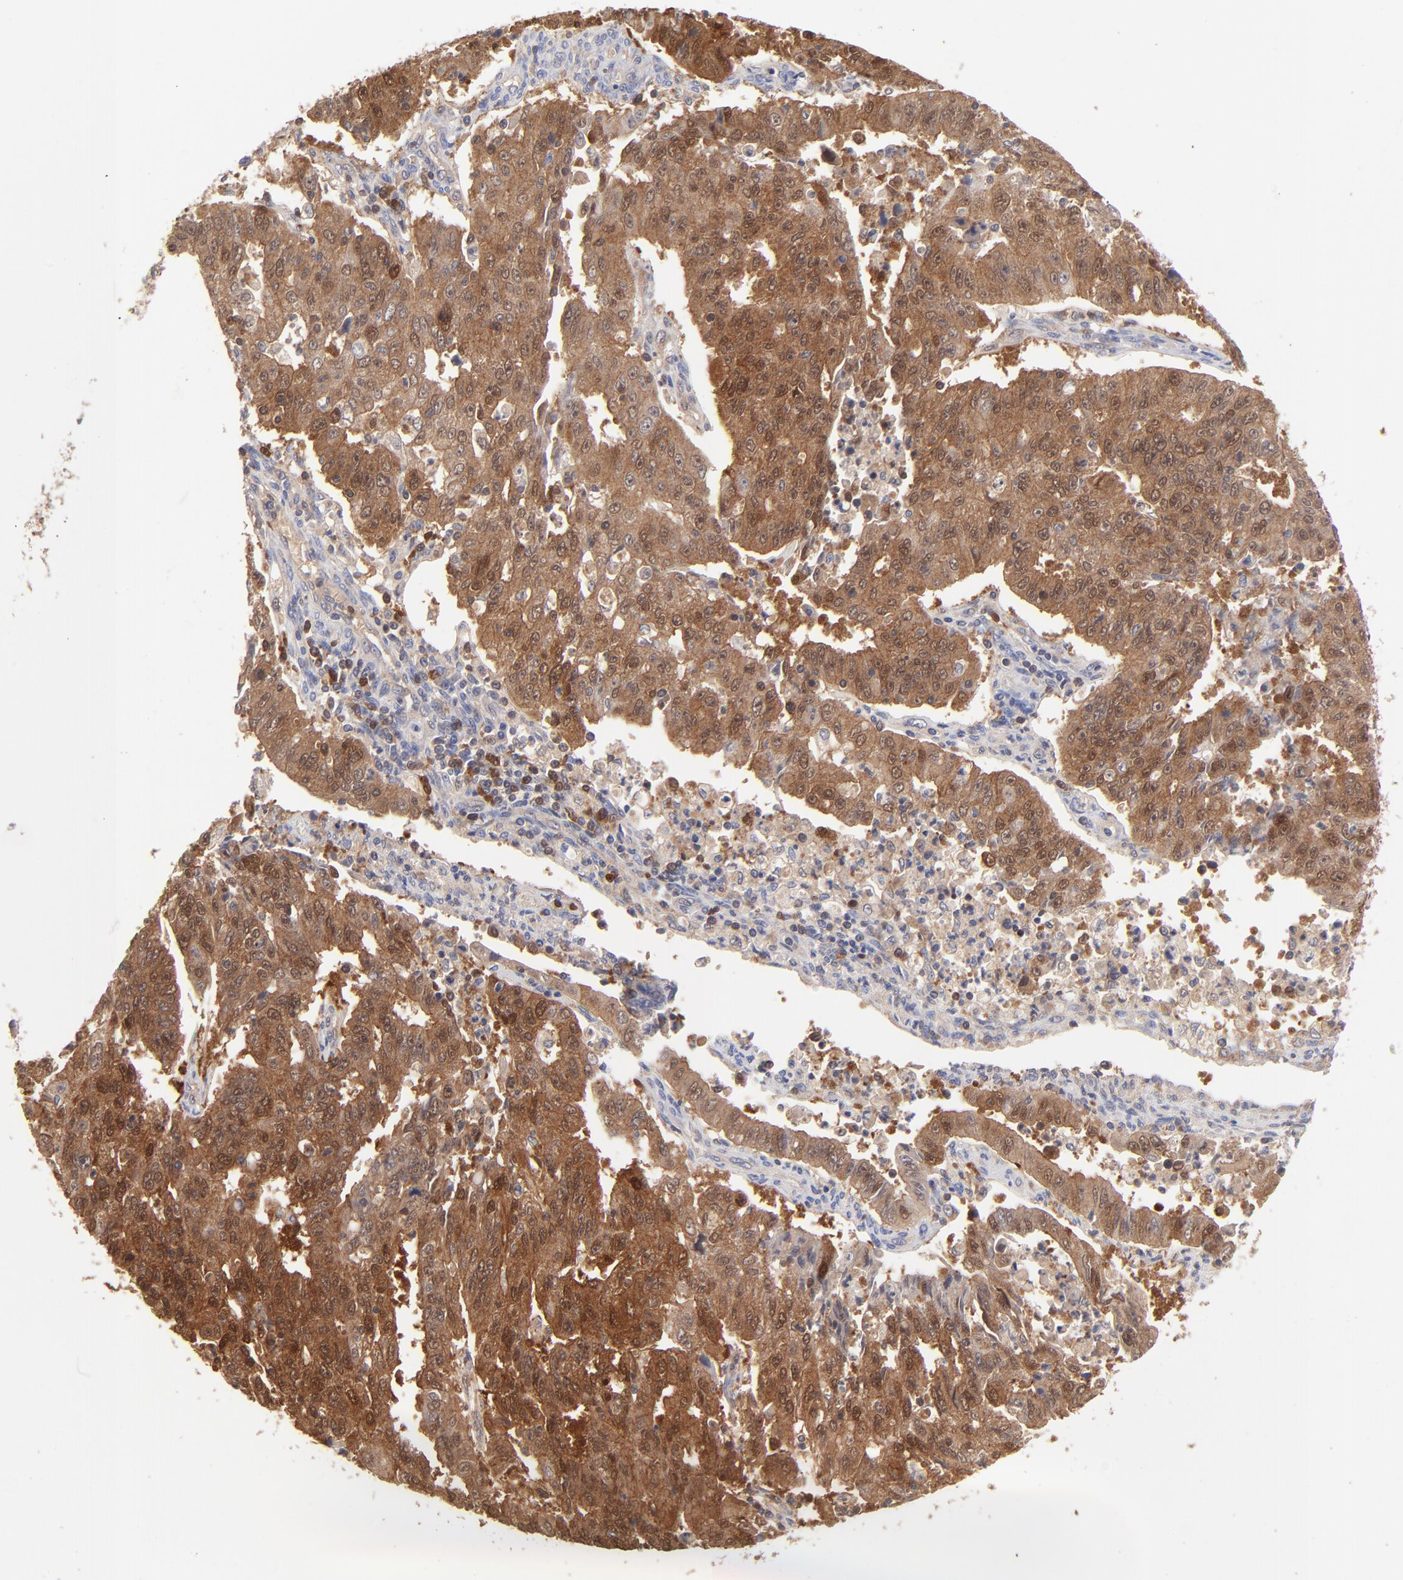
{"staining": {"intensity": "strong", "quantity": ">75%", "location": "cytoplasmic/membranous,nuclear"}, "tissue": "endometrial cancer", "cell_type": "Tumor cells", "image_type": "cancer", "snomed": [{"axis": "morphology", "description": "Adenocarcinoma, NOS"}, {"axis": "topography", "description": "Endometrium"}], "caption": "A brown stain shows strong cytoplasmic/membranous and nuclear positivity of a protein in human endometrial adenocarcinoma tumor cells.", "gene": "DCTPP1", "patient": {"sex": "female", "age": 42}}